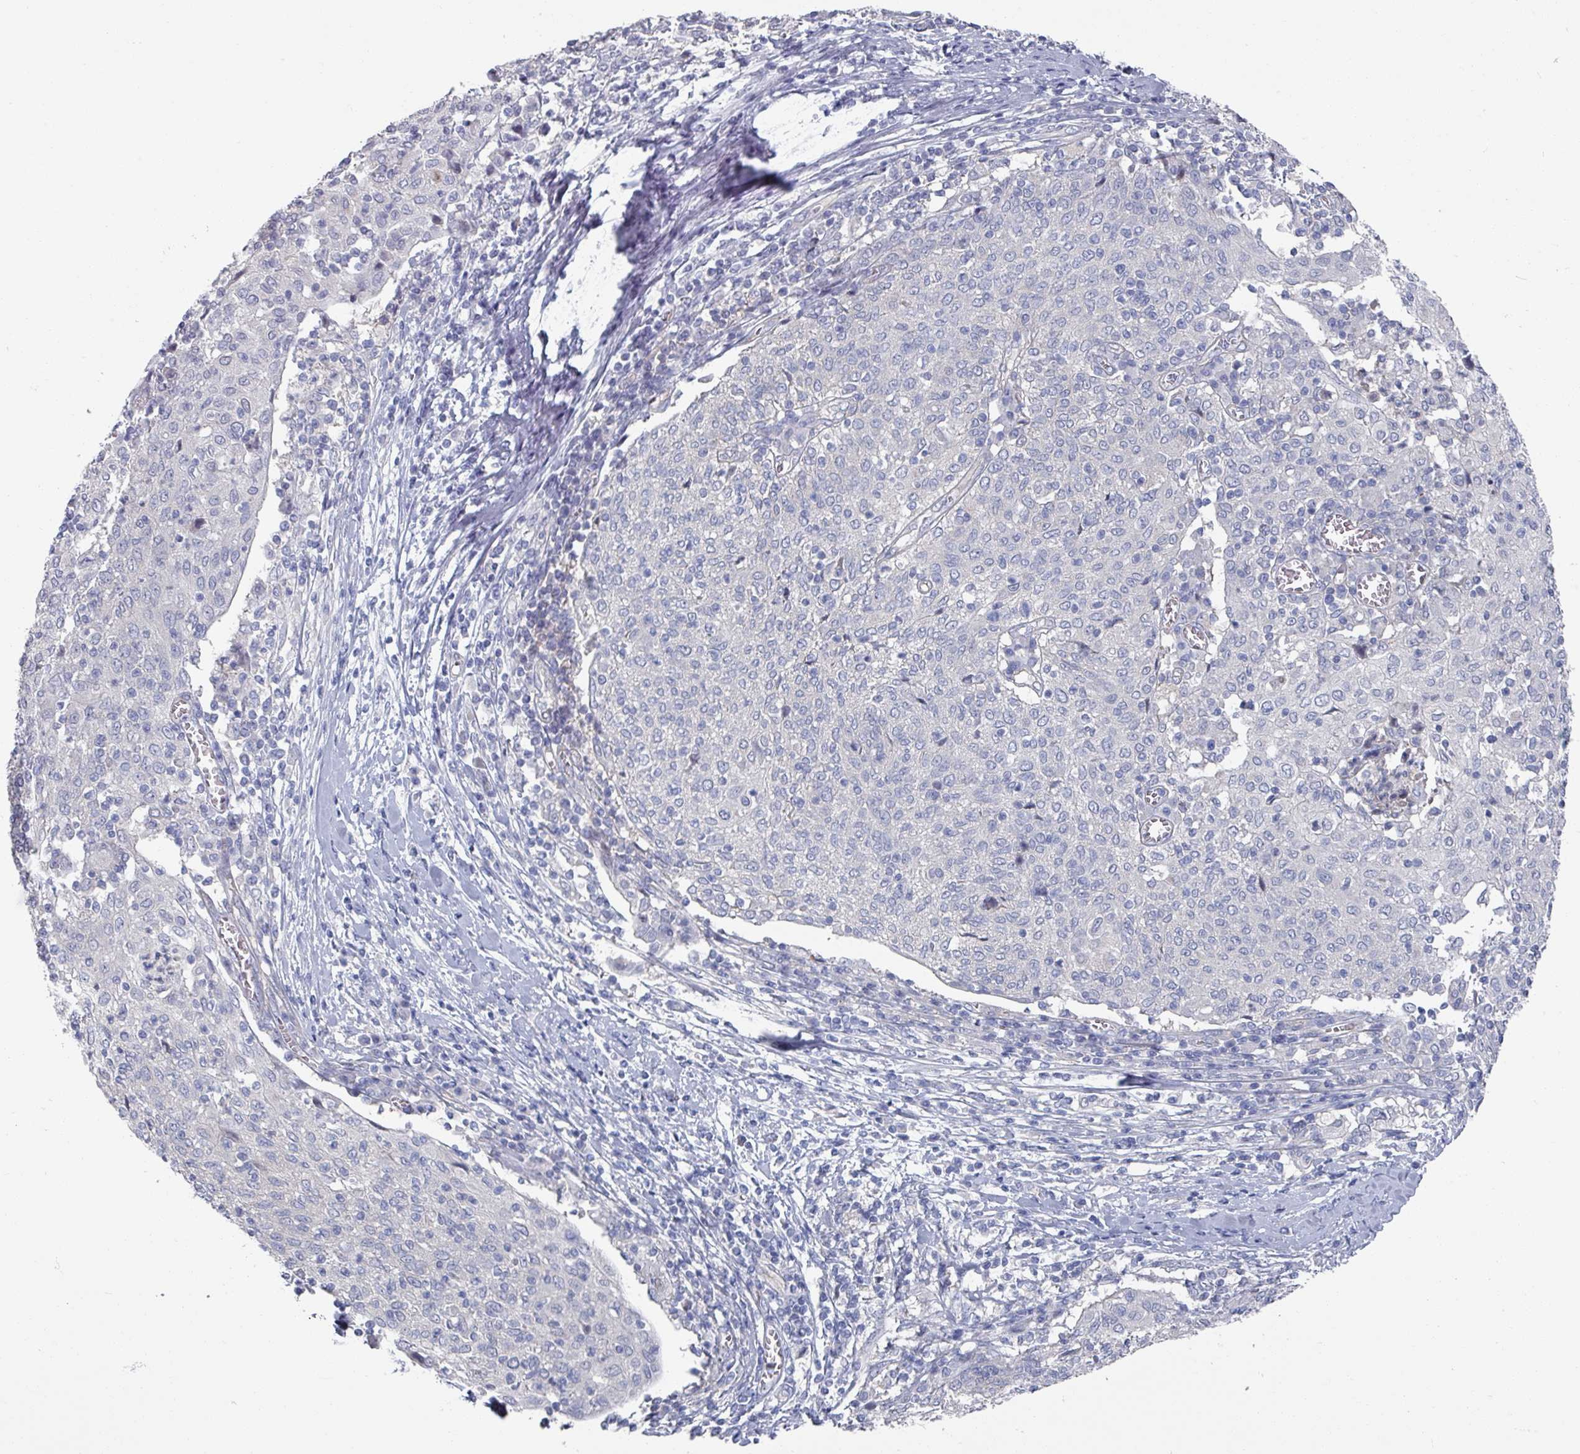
{"staining": {"intensity": "negative", "quantity": "none", "location": "none"}, "tissue": "cervical cancer", "cell_type": "Tumor cells", "image_type": "cancer", "snomed": [{"axis": "morphology", "description": "Squamous cell carcinoma, NOS"}, {"axis": "topography", "description": "Cervix"}], "caption": "A photomicrograph of squamous cell carcinoma (cervical) stained for a protein shows no brown staining in tumor cells.", "gene": "EFL1", "patient": {"sex": "female", "age": 52}}